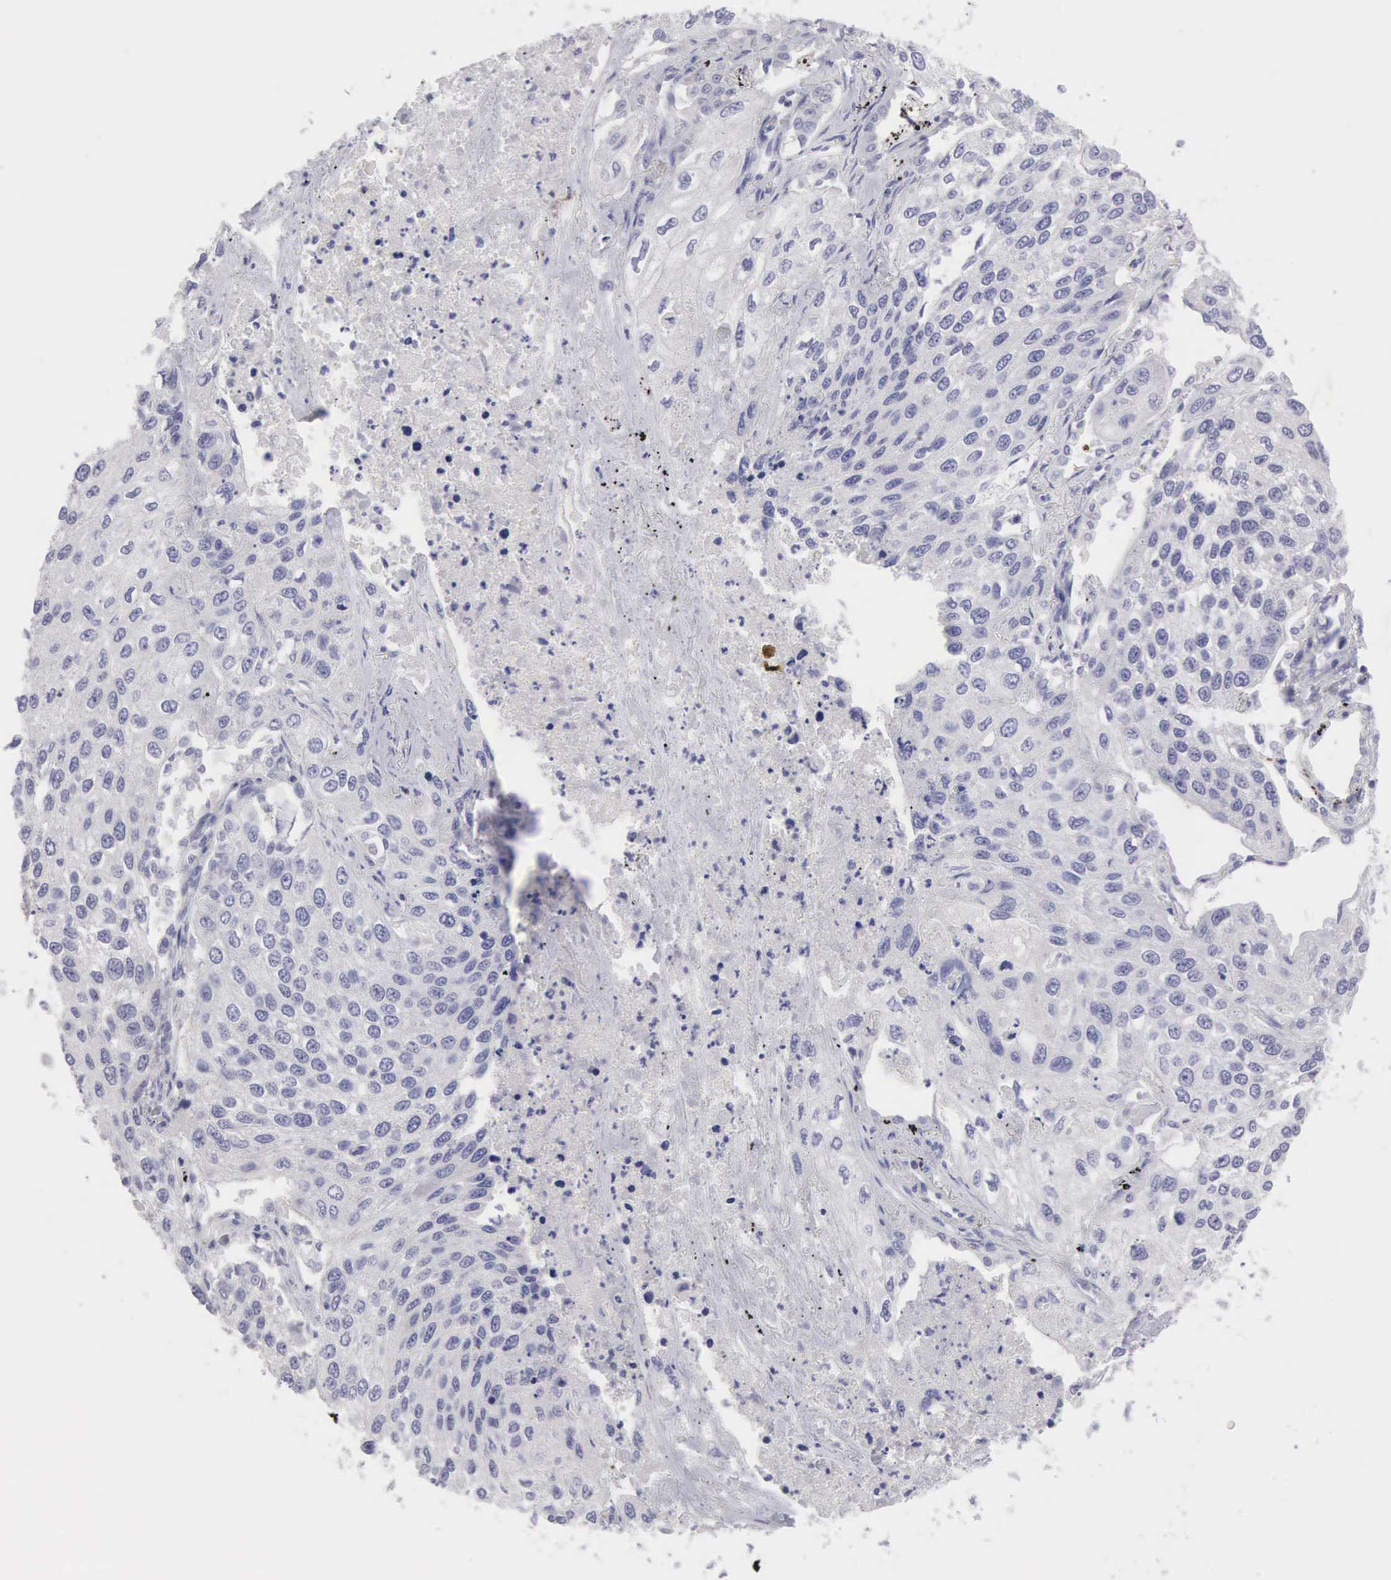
{"staining": {"intensity": "negative", "quantity": "none", "location": "none"}, "tissue": "lung cancer", "cell_type": "Tumor cells", "image_type": "cancer", "snomed": [{"axis": "morphology", "description": "Squamous cell carcinoma, NOS"}, {"axis": "topography", "description": "Lung"}], "caption": "DAB immunohistochemical staining of lung cancer (squamous cell carcinoma) exhibits no significant expression in tumor cells. The staining is performed using DAB (3,3'-diaminobenzidine) brown chromogen with nuclei counter-stained in using hematoxylin.", "gene": "SLITRK4", "patient": {"sex": "male", "age": 75}}